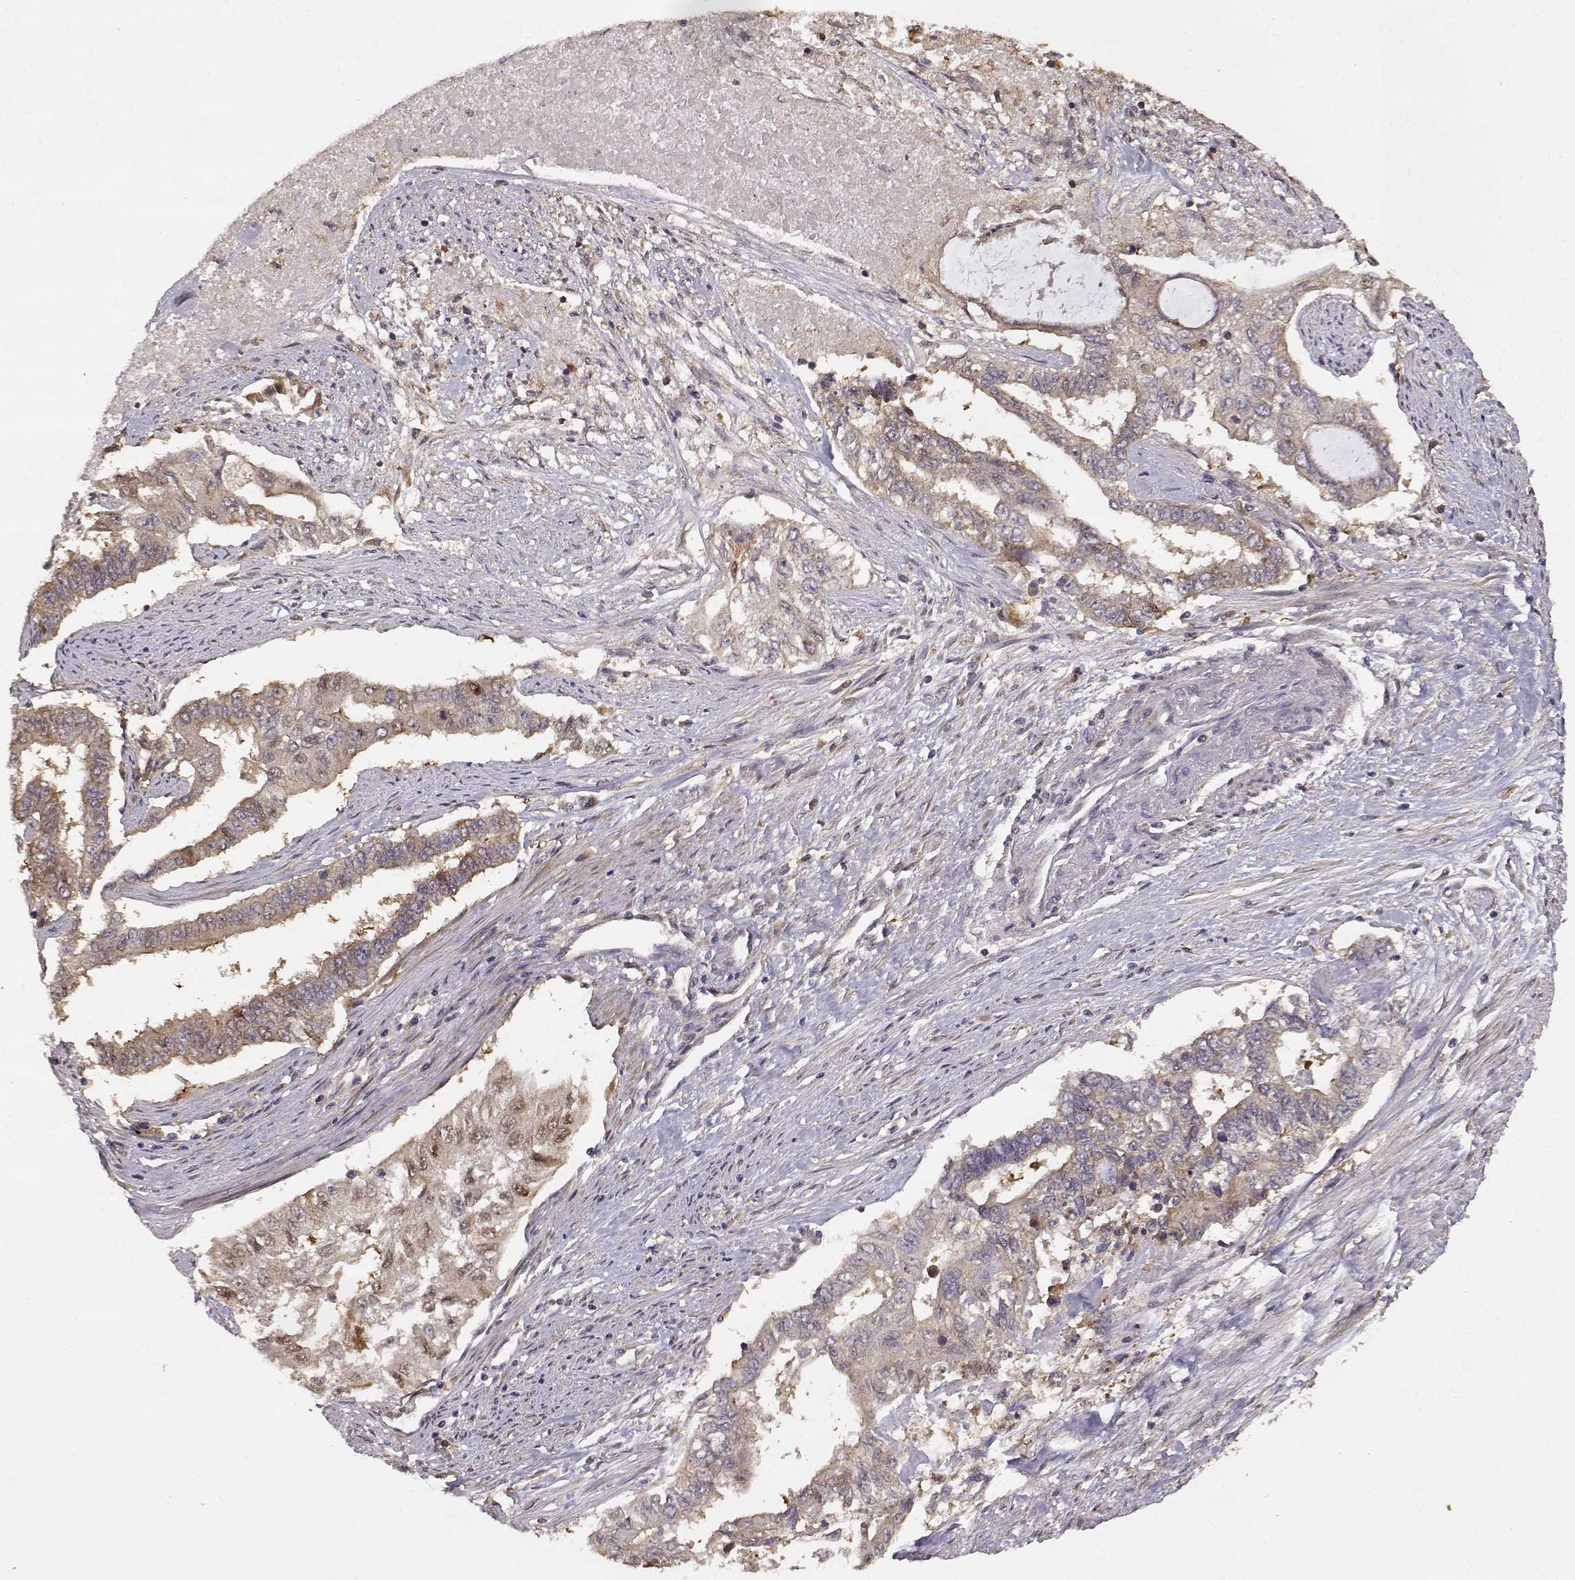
{"staining": {"intensity": "weak", "quantity": ">75%", "location": "cytoplasmic/membranous"}, "tissue": "endometrial cancer", "cell_type": "Tumor cells", "image_type": "cancer", "snomed": [{"axis": "morphology", "description": "Adenocarcinoma, NOS"}, {"axis": "topography", "description": "Uterus"}], "caption": "Human endometrial adenocarcinoma stained with a protein marker displays weak staining in tumor cells.", "gene": "CRIM1", "patient": {"sex": "female", "age": 59}}